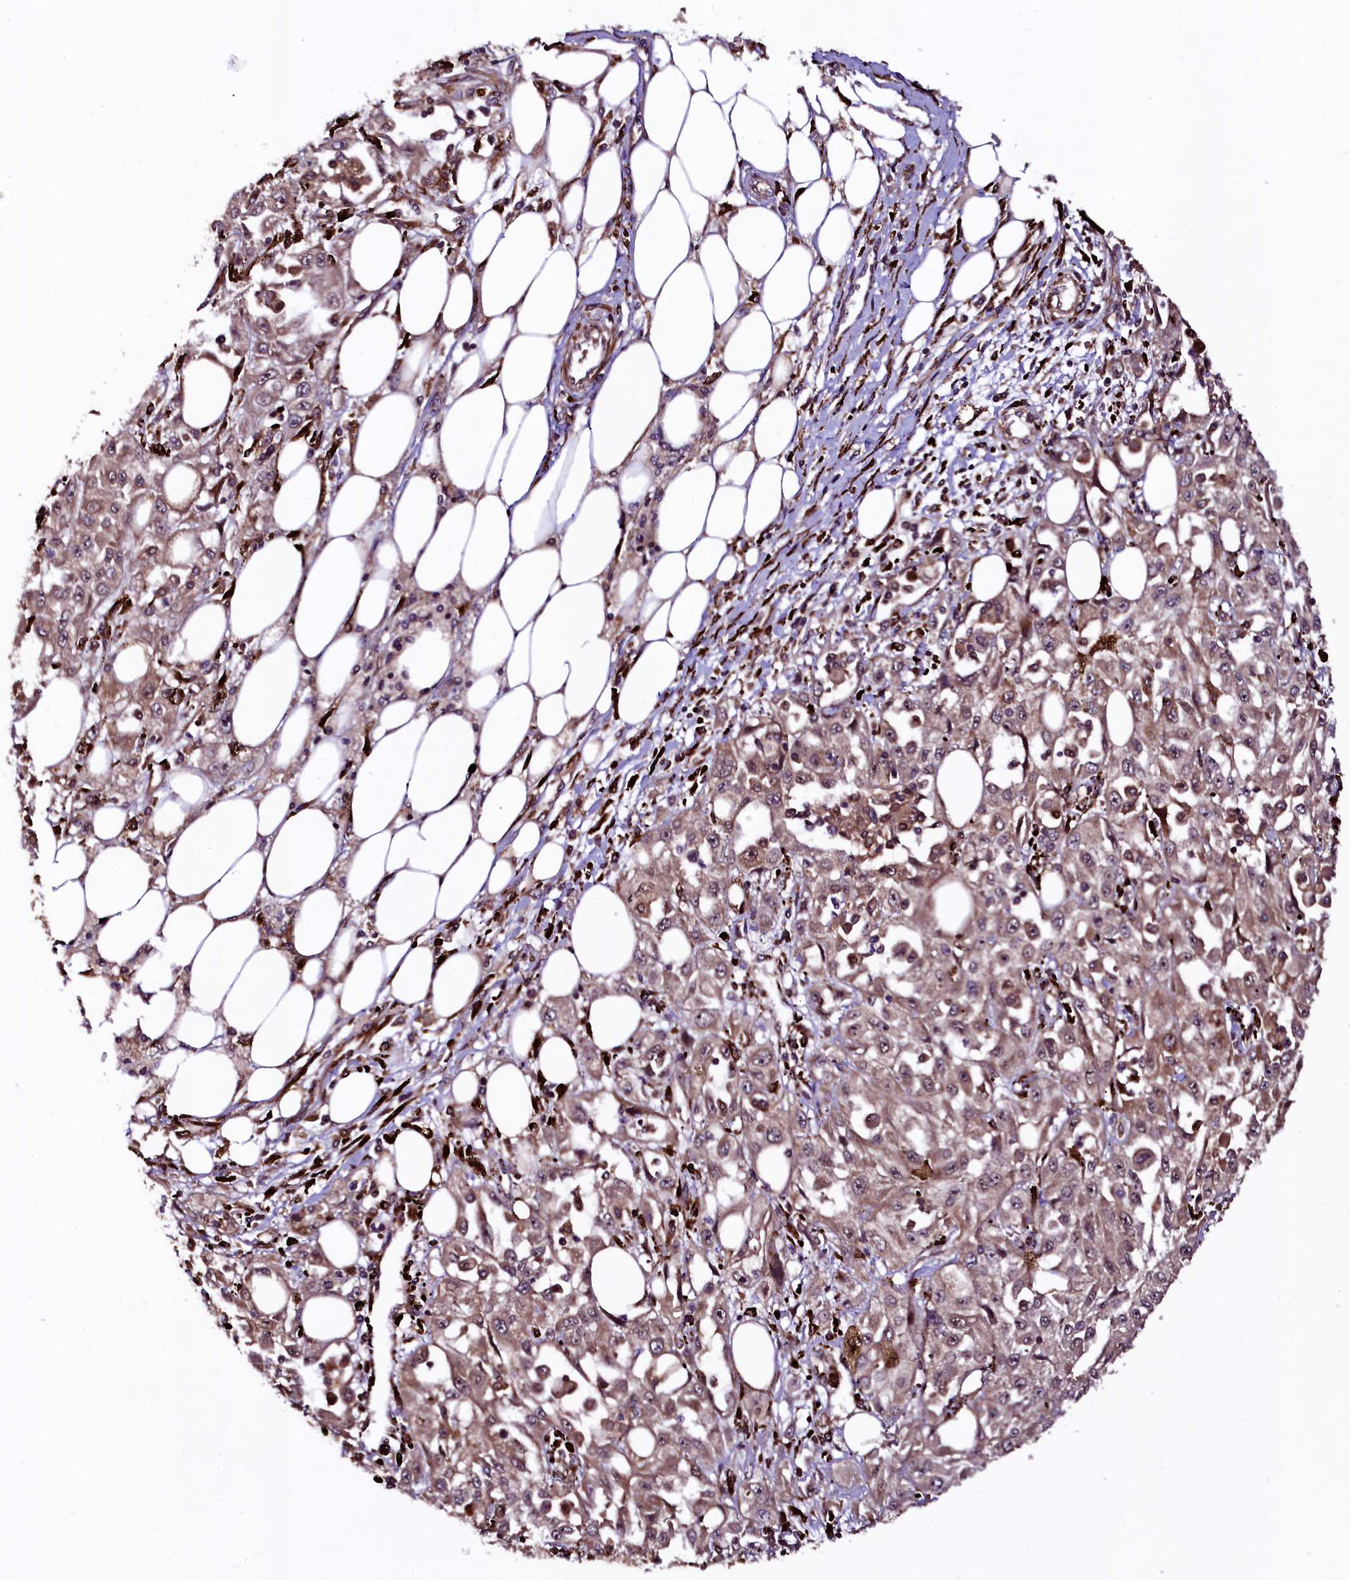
{"staining": {"intensity": "moderate", "quantity": ">75%", "location": "cytoplasmic/membranous"}, "tissue": "skin cancer", "cell_type": "Tumor cells", "image_type": "cancer", "snomed": [{"axis": "morphology", "description": "Squamous cell carcinoma, NOS"}, {"axis": "morphology", "description": "Squamous cell carcinoma, metastatic, NOS"}, {"axis": "topography", "description": "Skin"}, {"axis": "topography", "description": "Lymph node"}], "caption": "This is a photomicrograph of immunohistochemistry staining of squamous cell carcinoma (skin), which shows moderate staining in the cytoplasmic/membranous of tumor cells.", "gene": "N4BP1", "patient": {"sex": "male", "age": 75}}